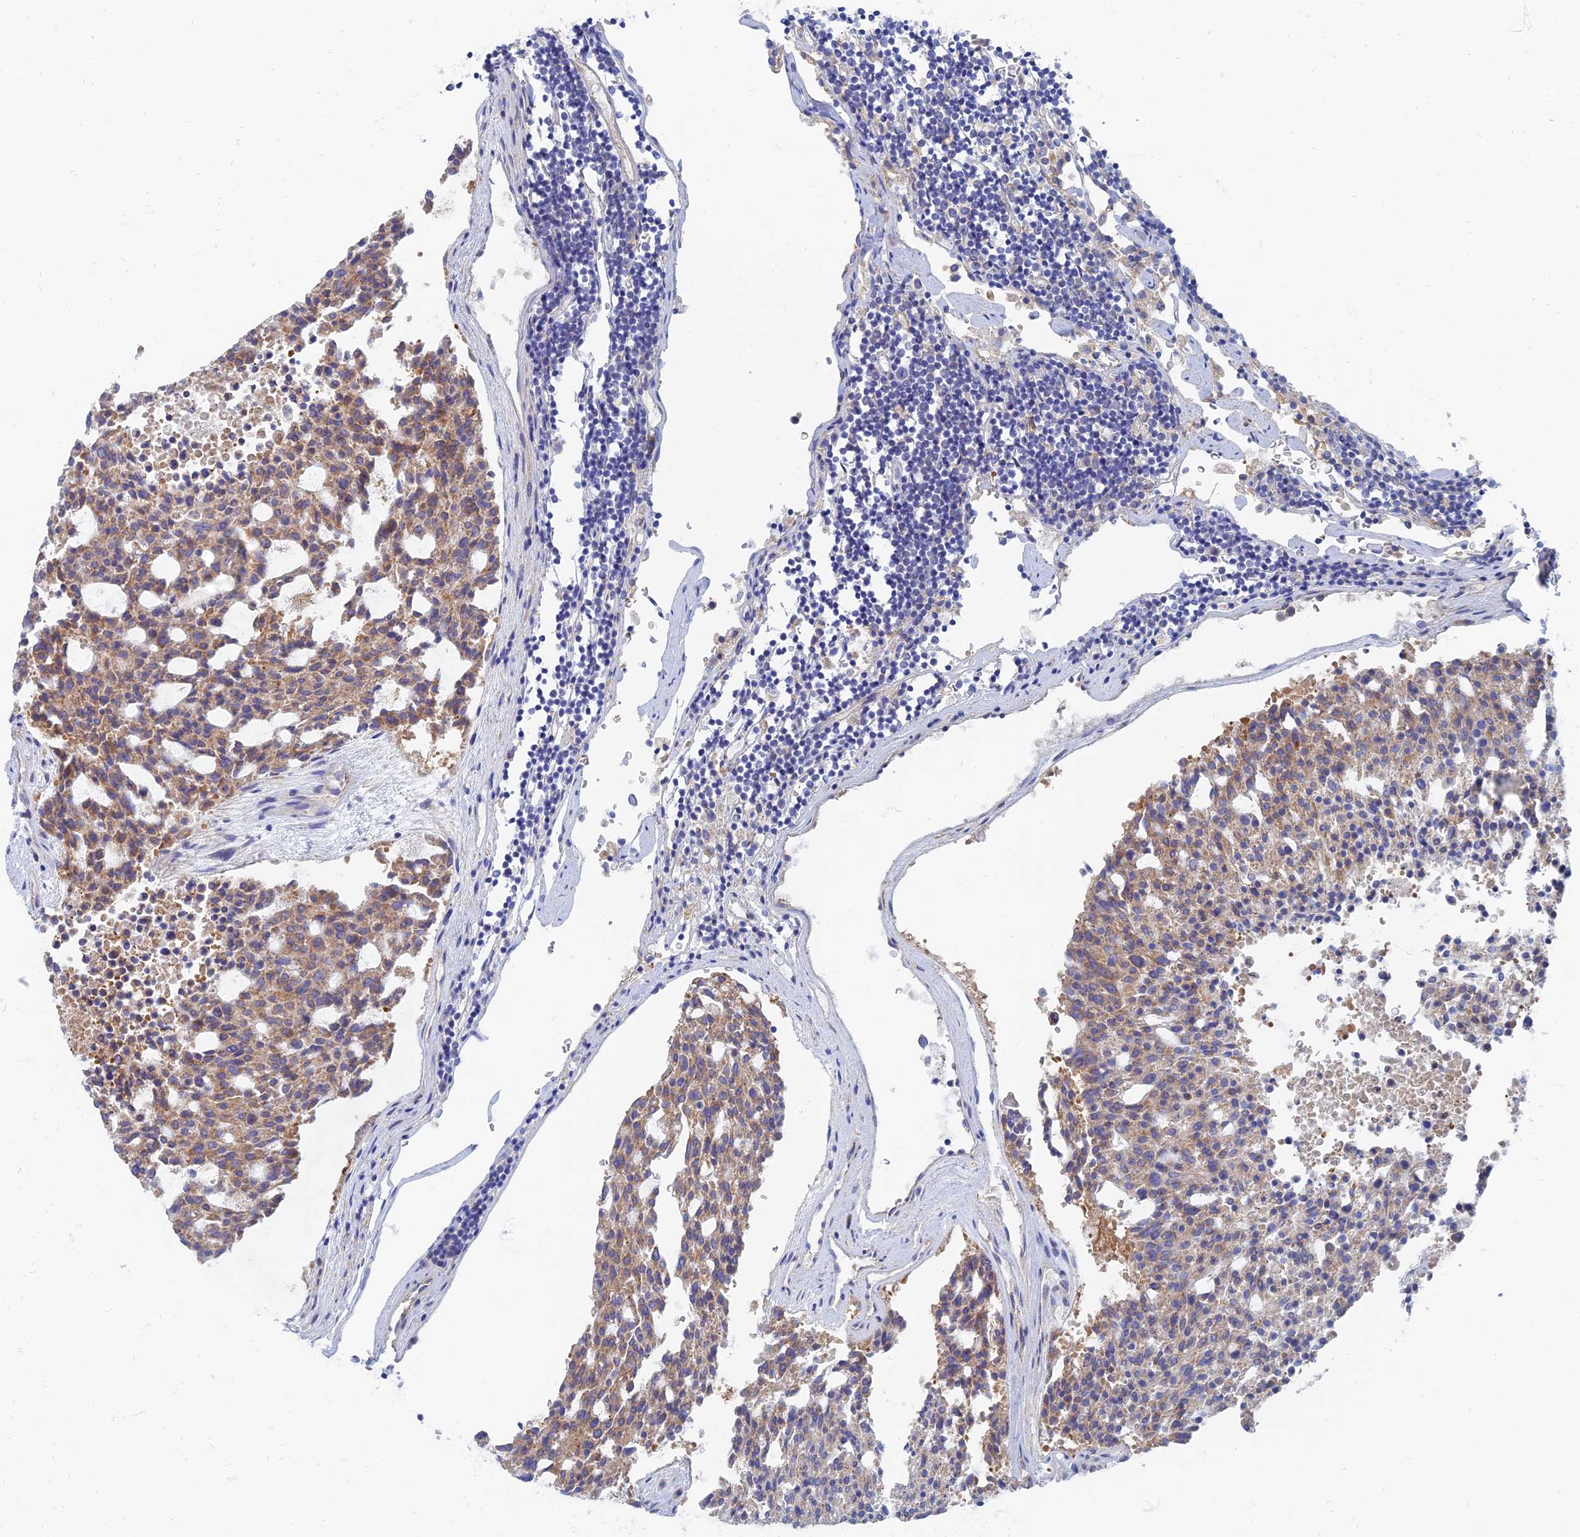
{"staining": {"intensity": "weak", "quantity": ">75%", "location": "cytoplasmic/membranous"}, "tissue": "carcinoid", "cell_type": "Tumor cells", "image_type": "cancer", "snomed": [{"axis": "morphology", "description": "Carcinoid, malignant, NOS"}, {"axis": "topography", "description": "Pancreas"}], "caption": "Carcinoid stained with a protein marker demonstrates weak staining in tumor cells.", "gene": "TMEM44", "patient": {"sex": "female", "age": 54}}